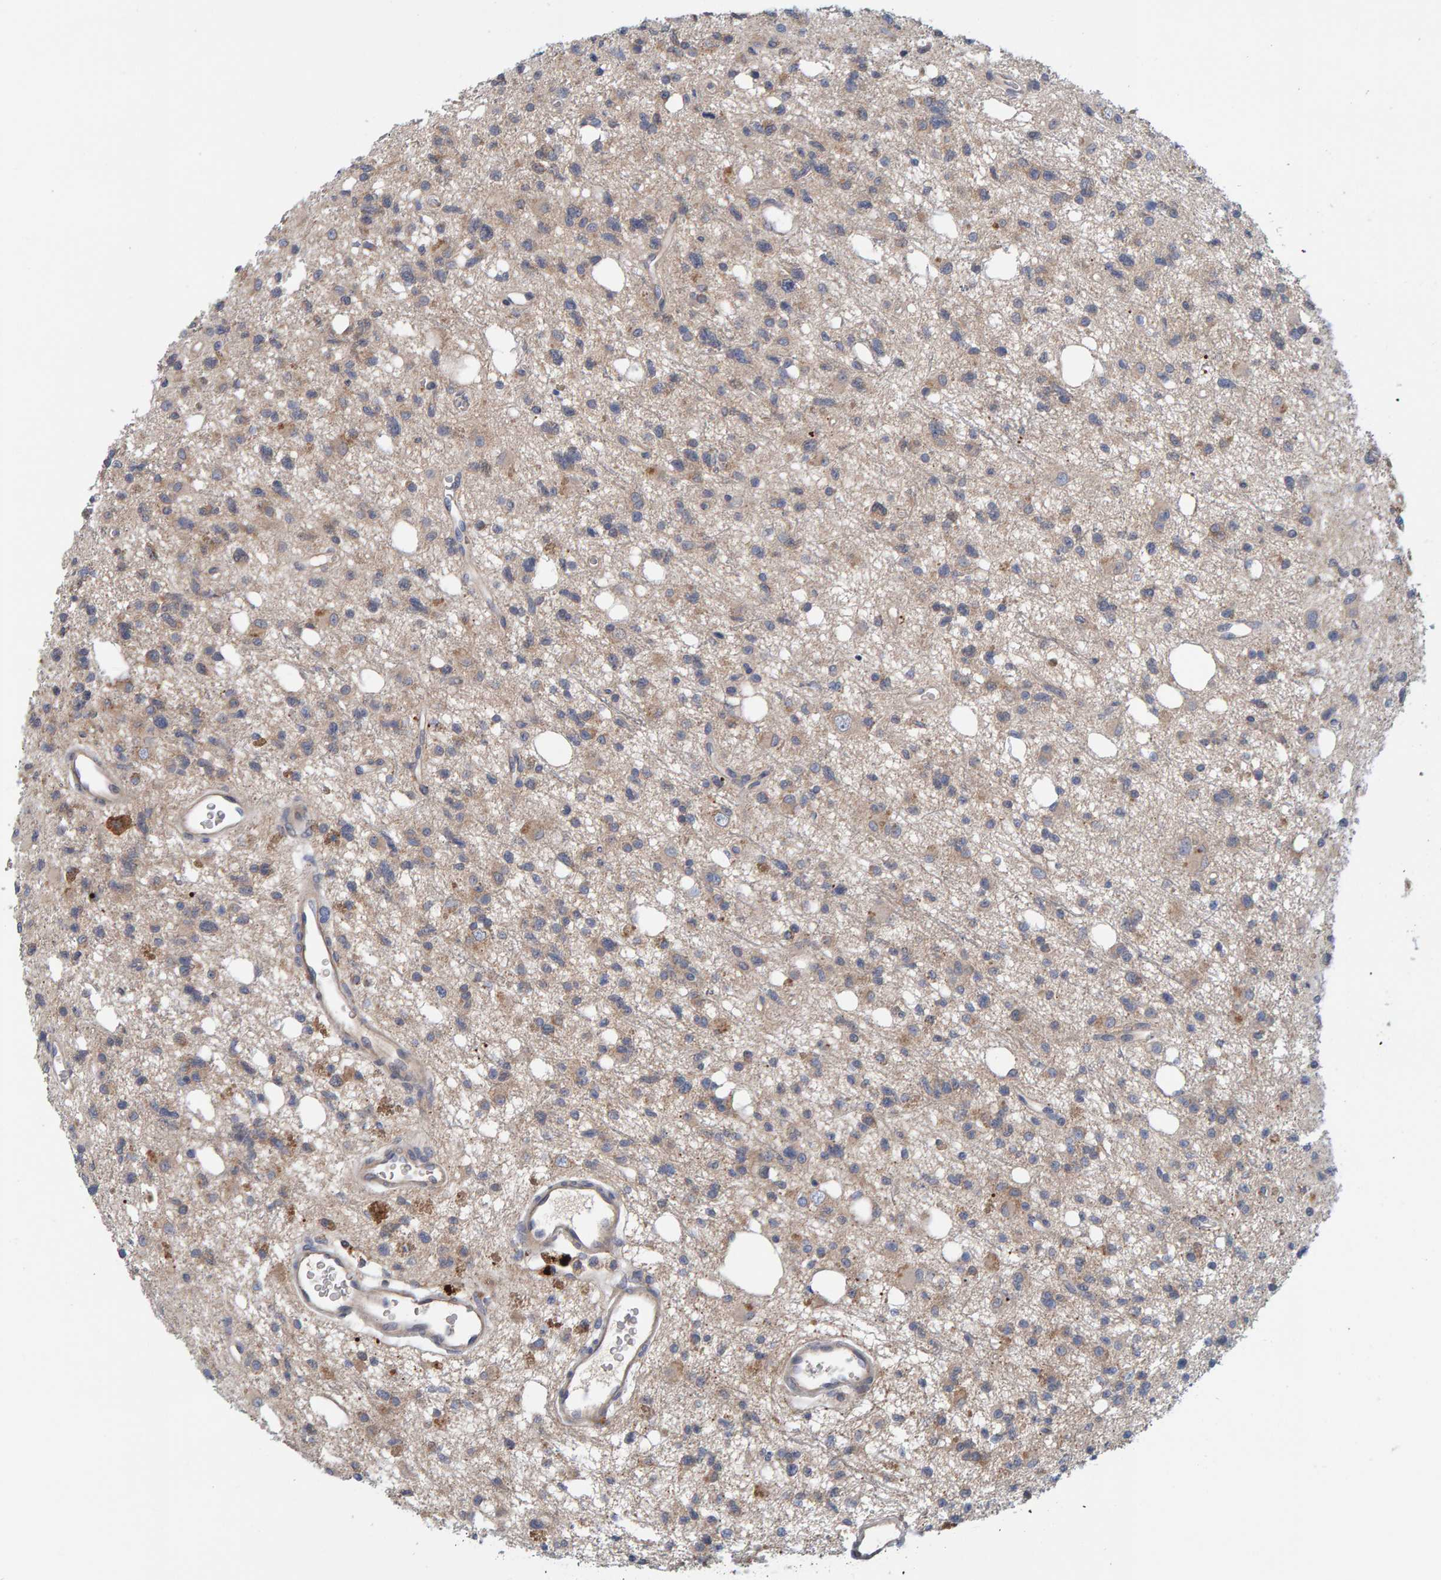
{"staining": {"intensity": "weak", "quantity": "25%-75%", "location": "cytoplasmic/membranous"}, "tissue": "glioma", "cell_type": "Tumor cells", "image_type": "cancer", "snomed": [{"axis": "morphology", "description": "Glioma, malignant, High grade"}, {"axis": "topography", "description": "Brain"}], "caption": "Glioma stained for a protein (brown) displays weak cytoplasmic/membranous positive positivity in approximately 25%-75% of tumor cells.", "gene": "TATDN1", "patient": {"sex": "female", "age": 62}}